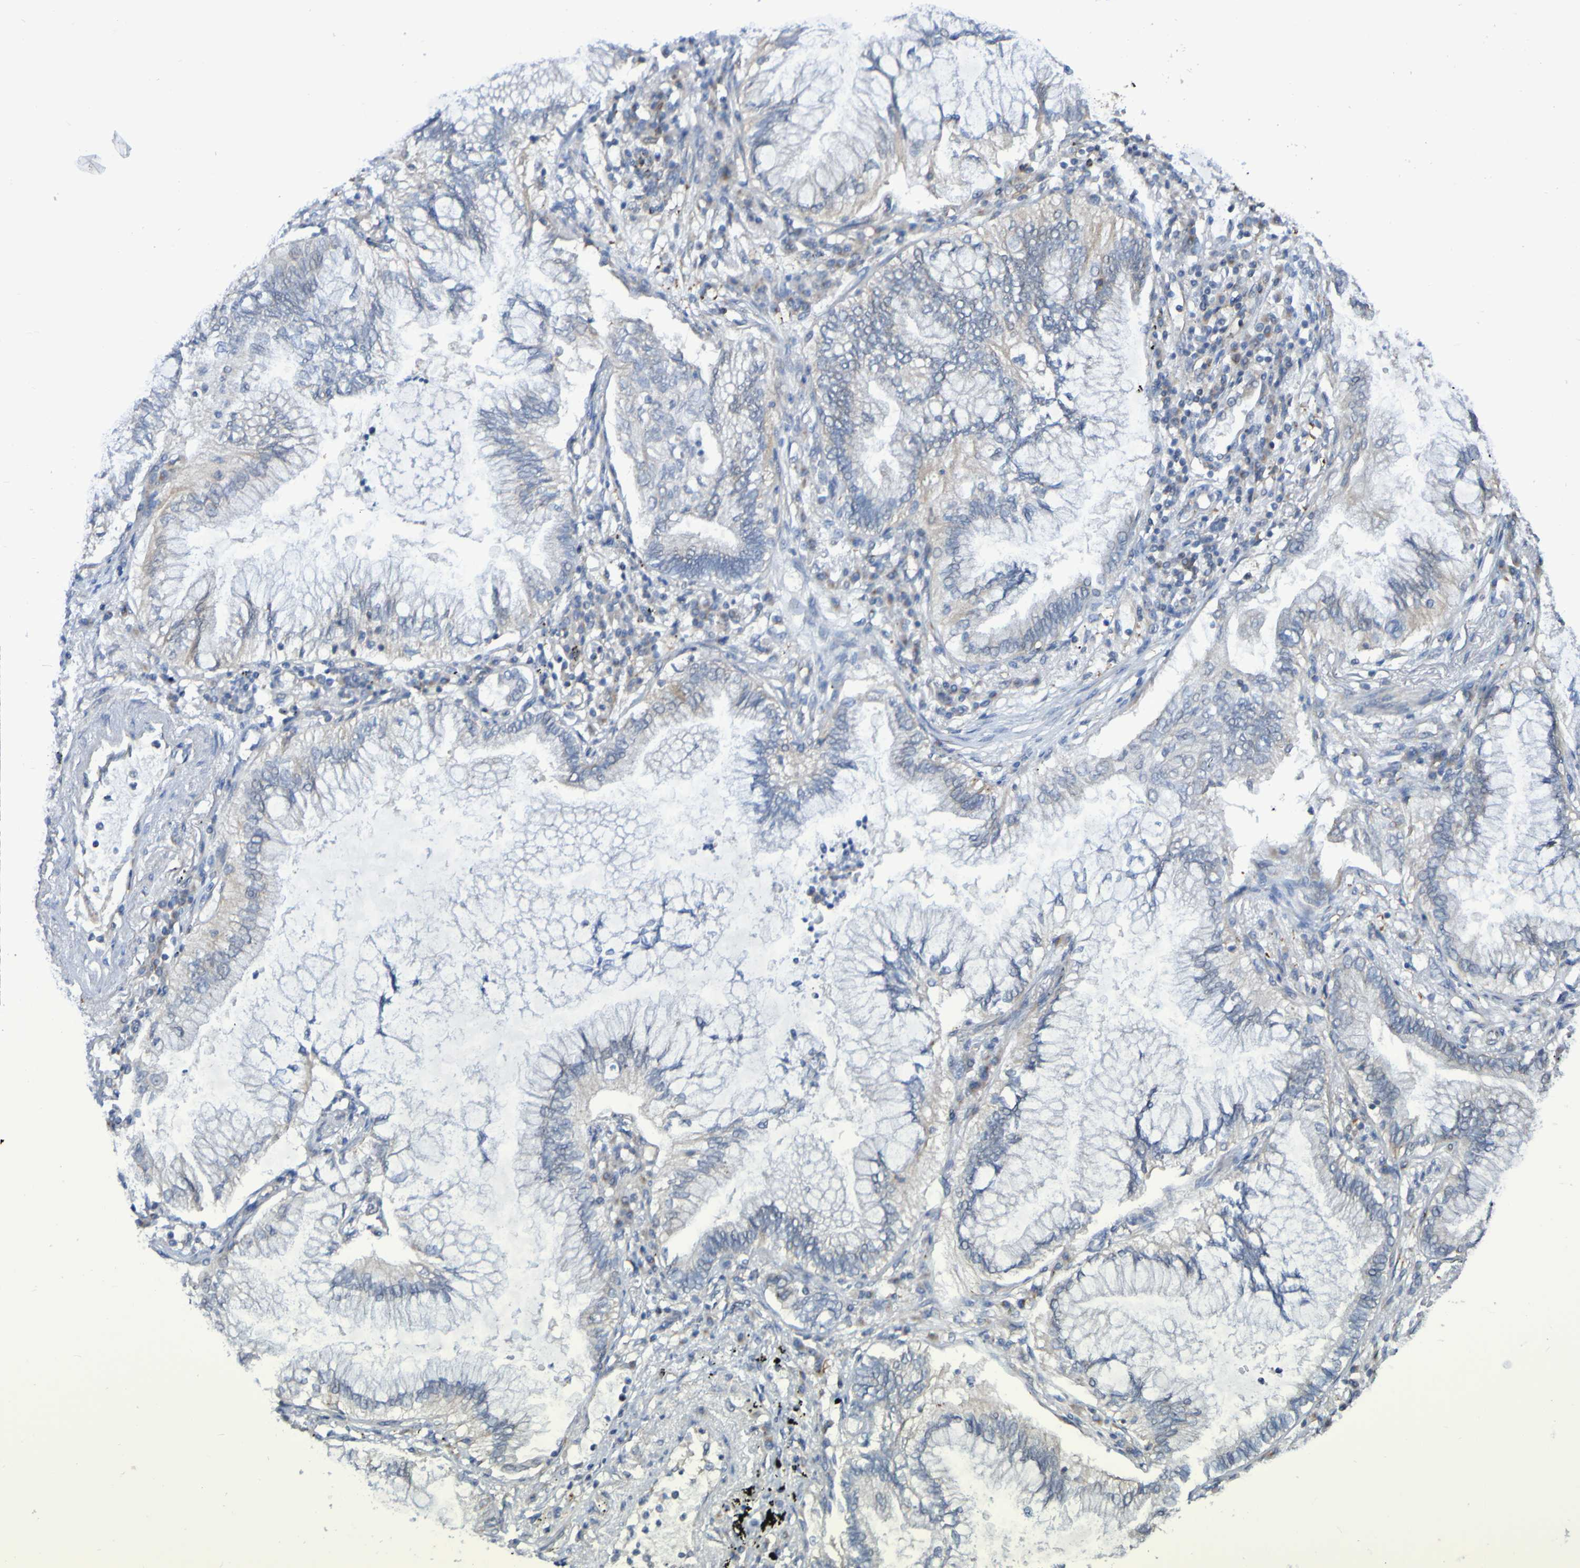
{"staining": {"intensity": "weak", "quantity": "25%-75%", "location": "cytoplasmic/membranous"}, "tissue": "lung cancer", "cell_type": "Tumor cells", "image_type": "cancer", "snomed": [{"axis": "morphology", "description": "Normal tissue, NOS"}, {"axis": "morphology", "description": "Adenocarcinoma, NOS"}, {"axis": "topography", "description": "Bronchus"}, {"axis": "topography", "description": "Lung"}], "caption": "Protein expression analysis of human lung adenocarcinoma reveals weak cytoplasmic/membranous staining in about 25%-75% of tumor cells.", "gene": "LMBRD2", "patient": {"sex": "female", "age": 70}}